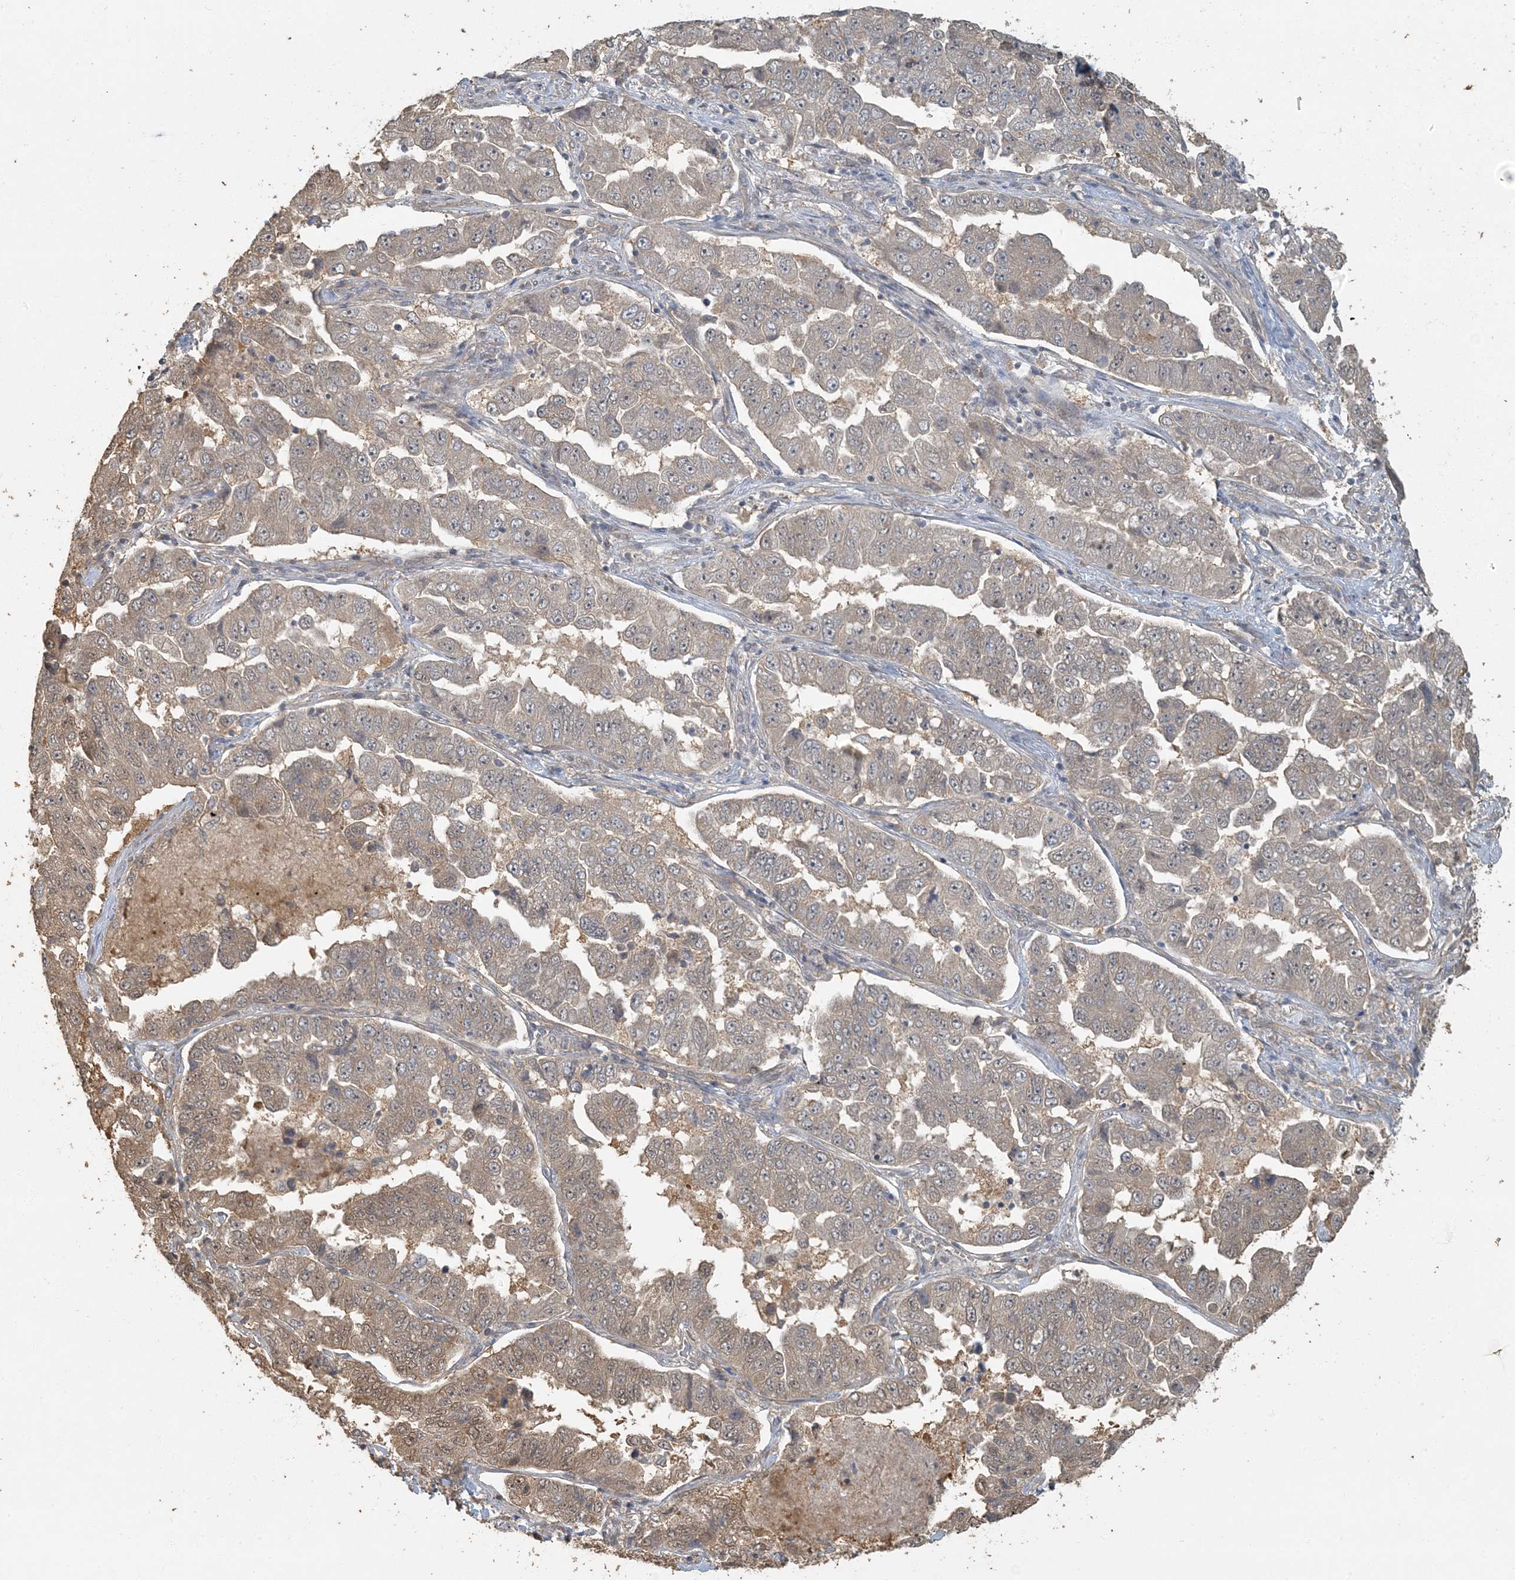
{"staining": {"intensity": "moderate", "quantity": "<25%", "location": "cytoplasmic/membranous"}, "tissue": "lung cancer", "cell_type": "Tumor cells", "image_type": "cancer", "snomed": [{"axis": "morphology", "description": "Adenocarcinoma, NOS"}, {"axis": "topography", "description": "Lung"}], "caption": "Protein staining of lung cancer (adenocarcinoma) tissue reveals moderate cytoplasmic/membranous positivity in approximately <25% of tumor cells.", "gene": "AK9", "patient": {"sex": "female", "age": 51}}